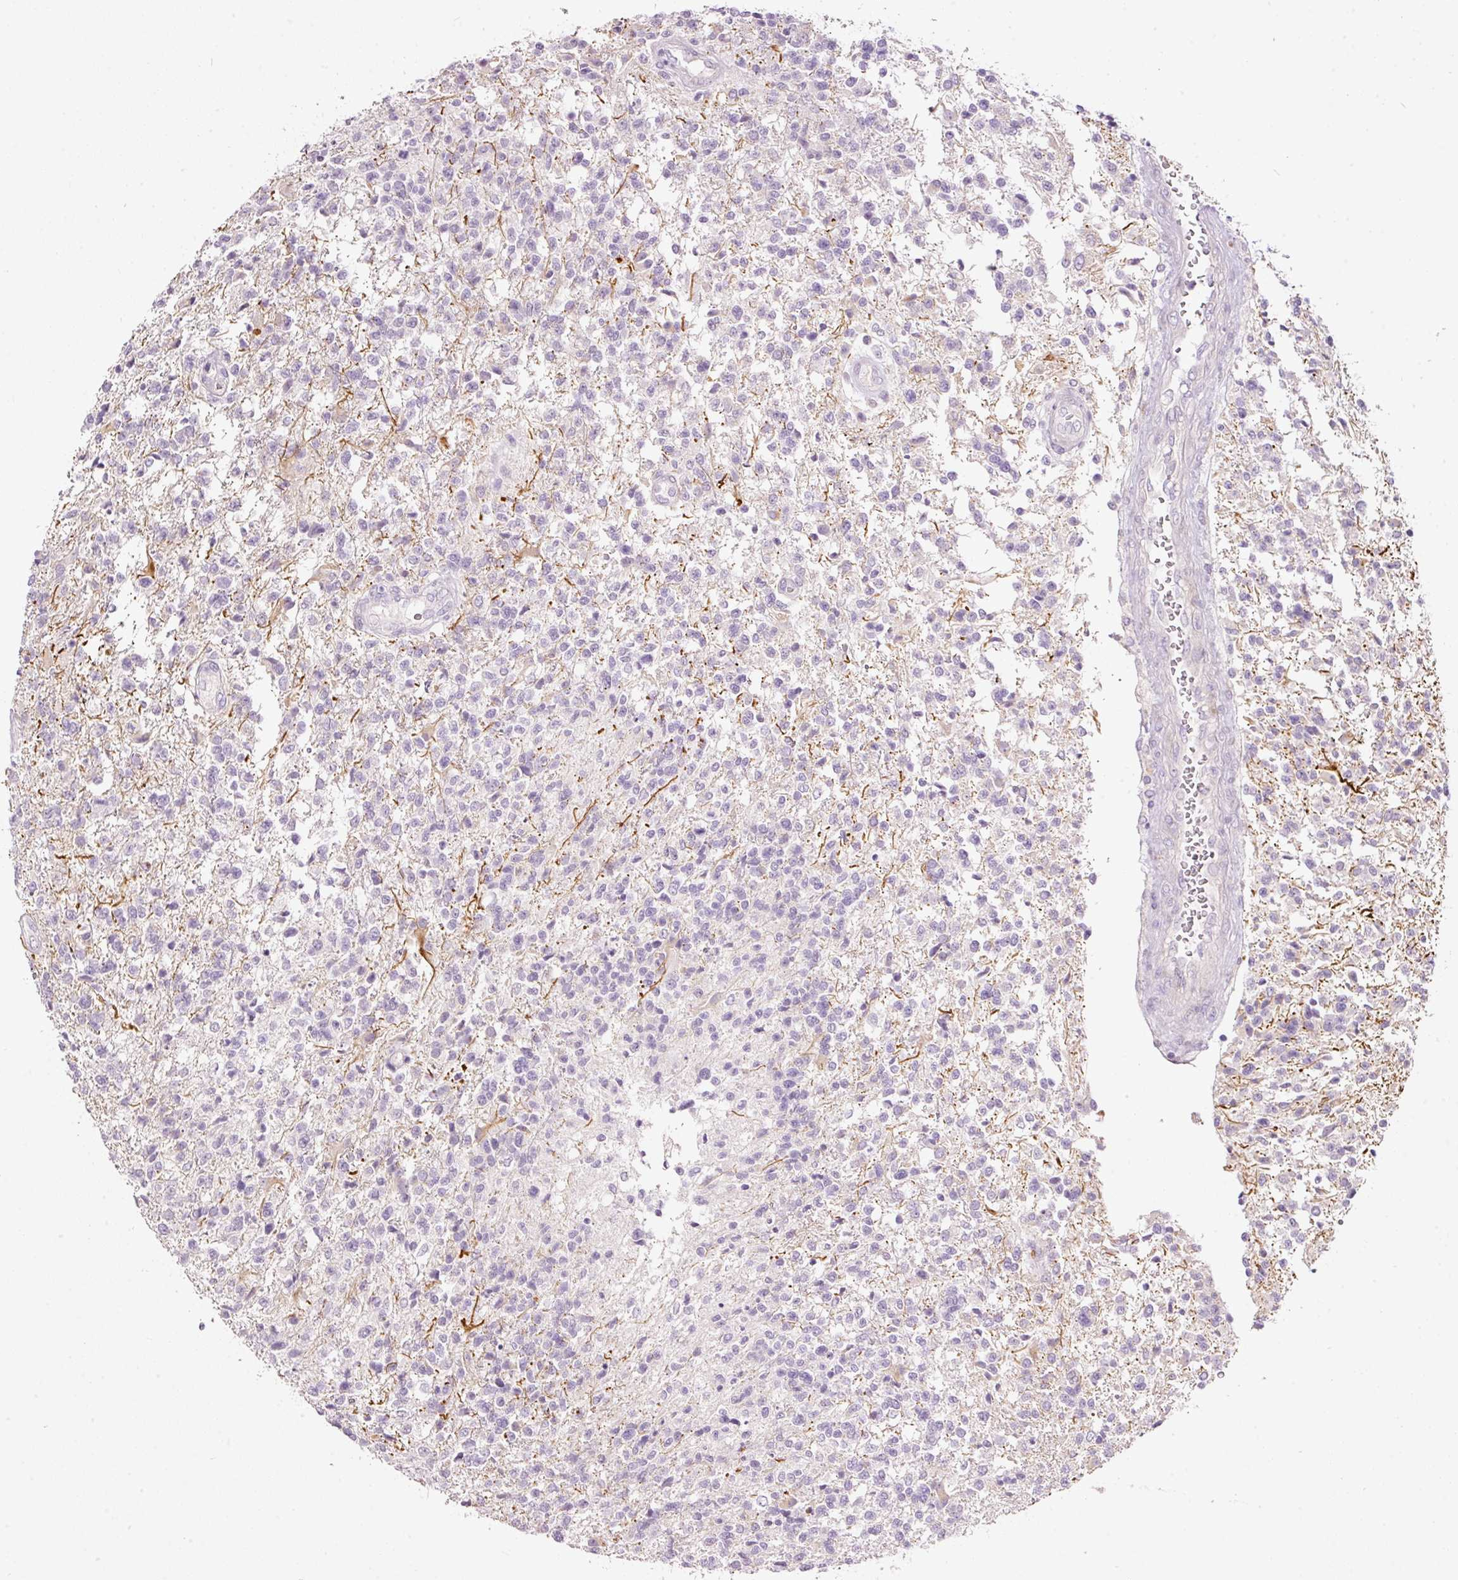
{"staining": {"intensity": "negative", "quantity": "none", "location": "none"}, "tissue": "glioma", "cell_type": "Tumor cells", "image_type": "cancer", "snomed": [{"axis": "morphology", "description": "Glioma, malignant, High grade"}, {"axis": "topography", "description": "Brain"}], "caption": "Glioma was stained to show a protein in brown. There is no significant positivity in tumor cells.", "gene": "RSPO2", "patient": {"sex": "male", "age": 56}}